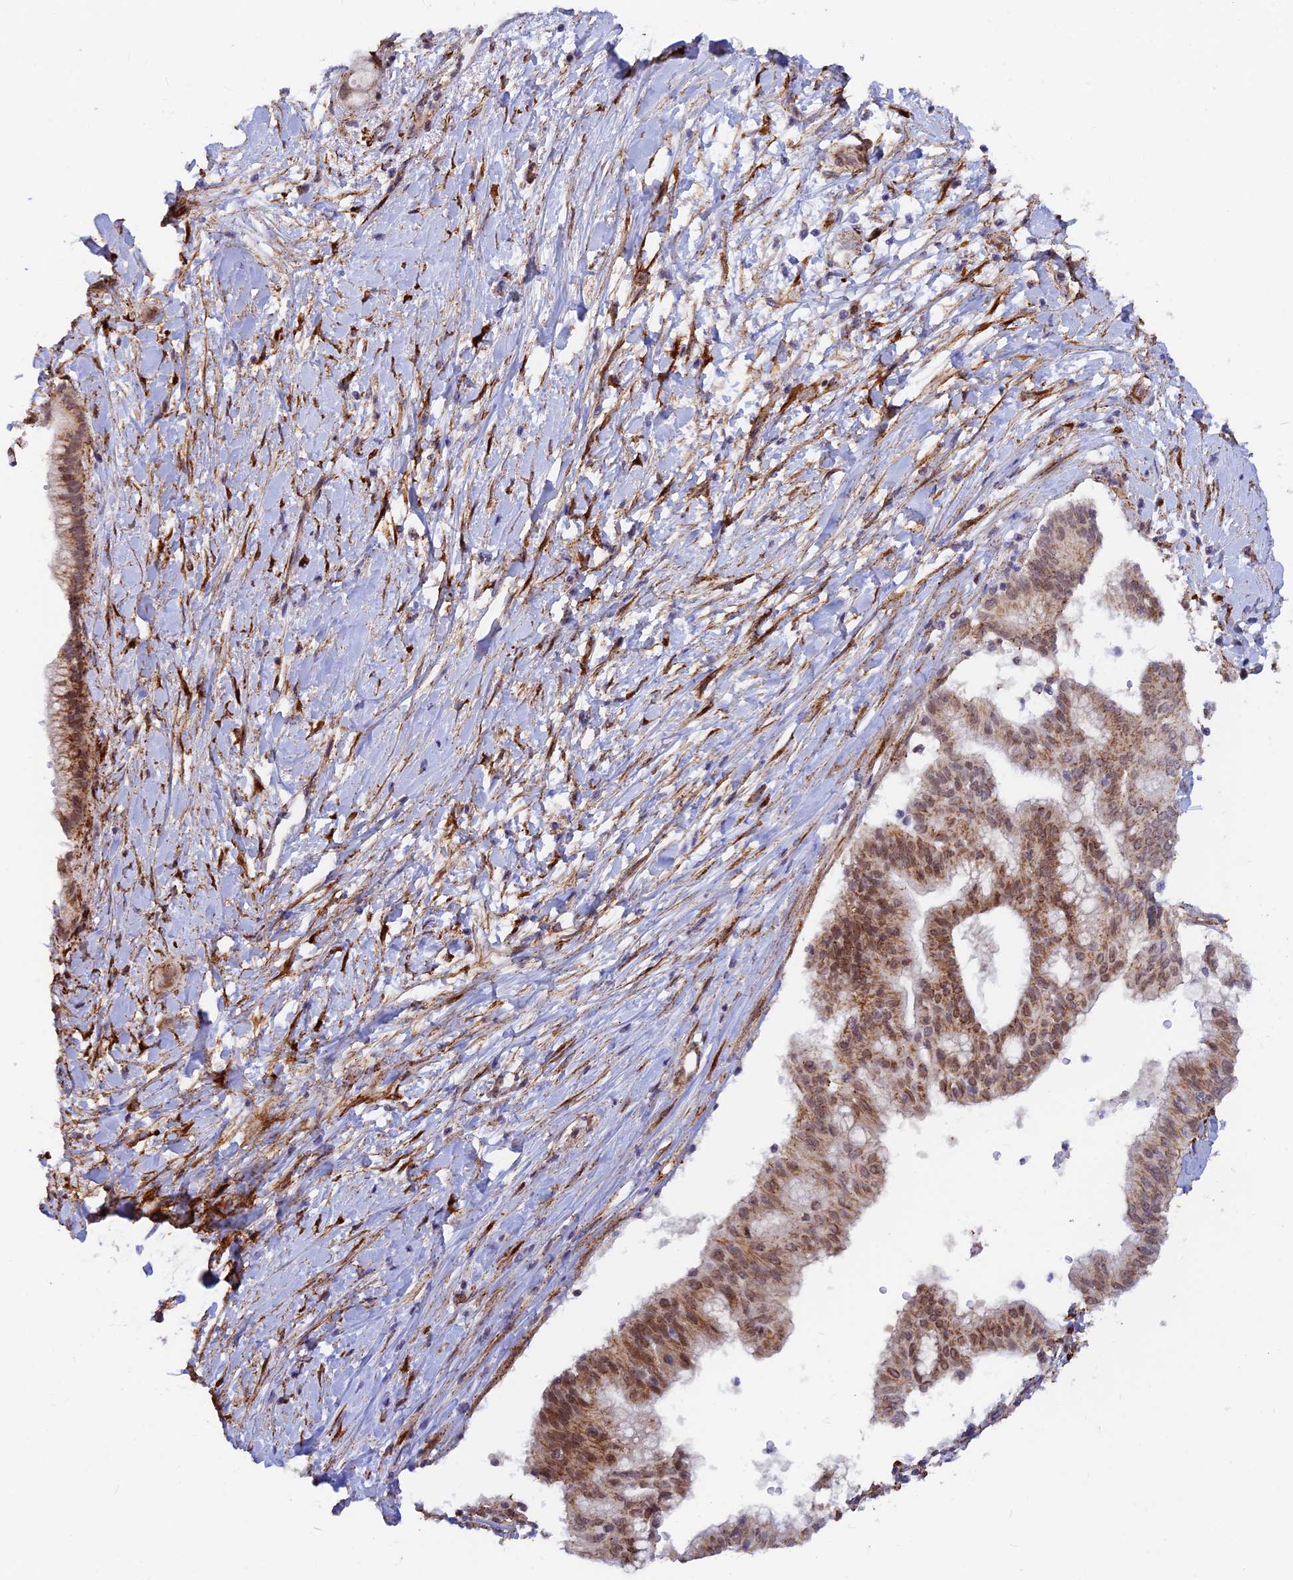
{"staining": {"intensity": "moderate", "quantity": ">75%", "location": "cytoplasmic/membranous,nuclear"}, "tissue": "pancreatic cancer", "cell_type": "Tumor cells", "image_type": "cancer", "snomed": [{"axis": "morphology", "description": "Adenocarcinoma, NOS"}, {"axis": "topography", "description": "Pancreas"}], "caption": "Tumor cells display moderate cytoplasmic/membranous and nuclear staining in about >75% of cells in pancreatic adenocarcinoma.", "gene": "VSTM2L", "patient": {"sex": "male", "age": 68}}